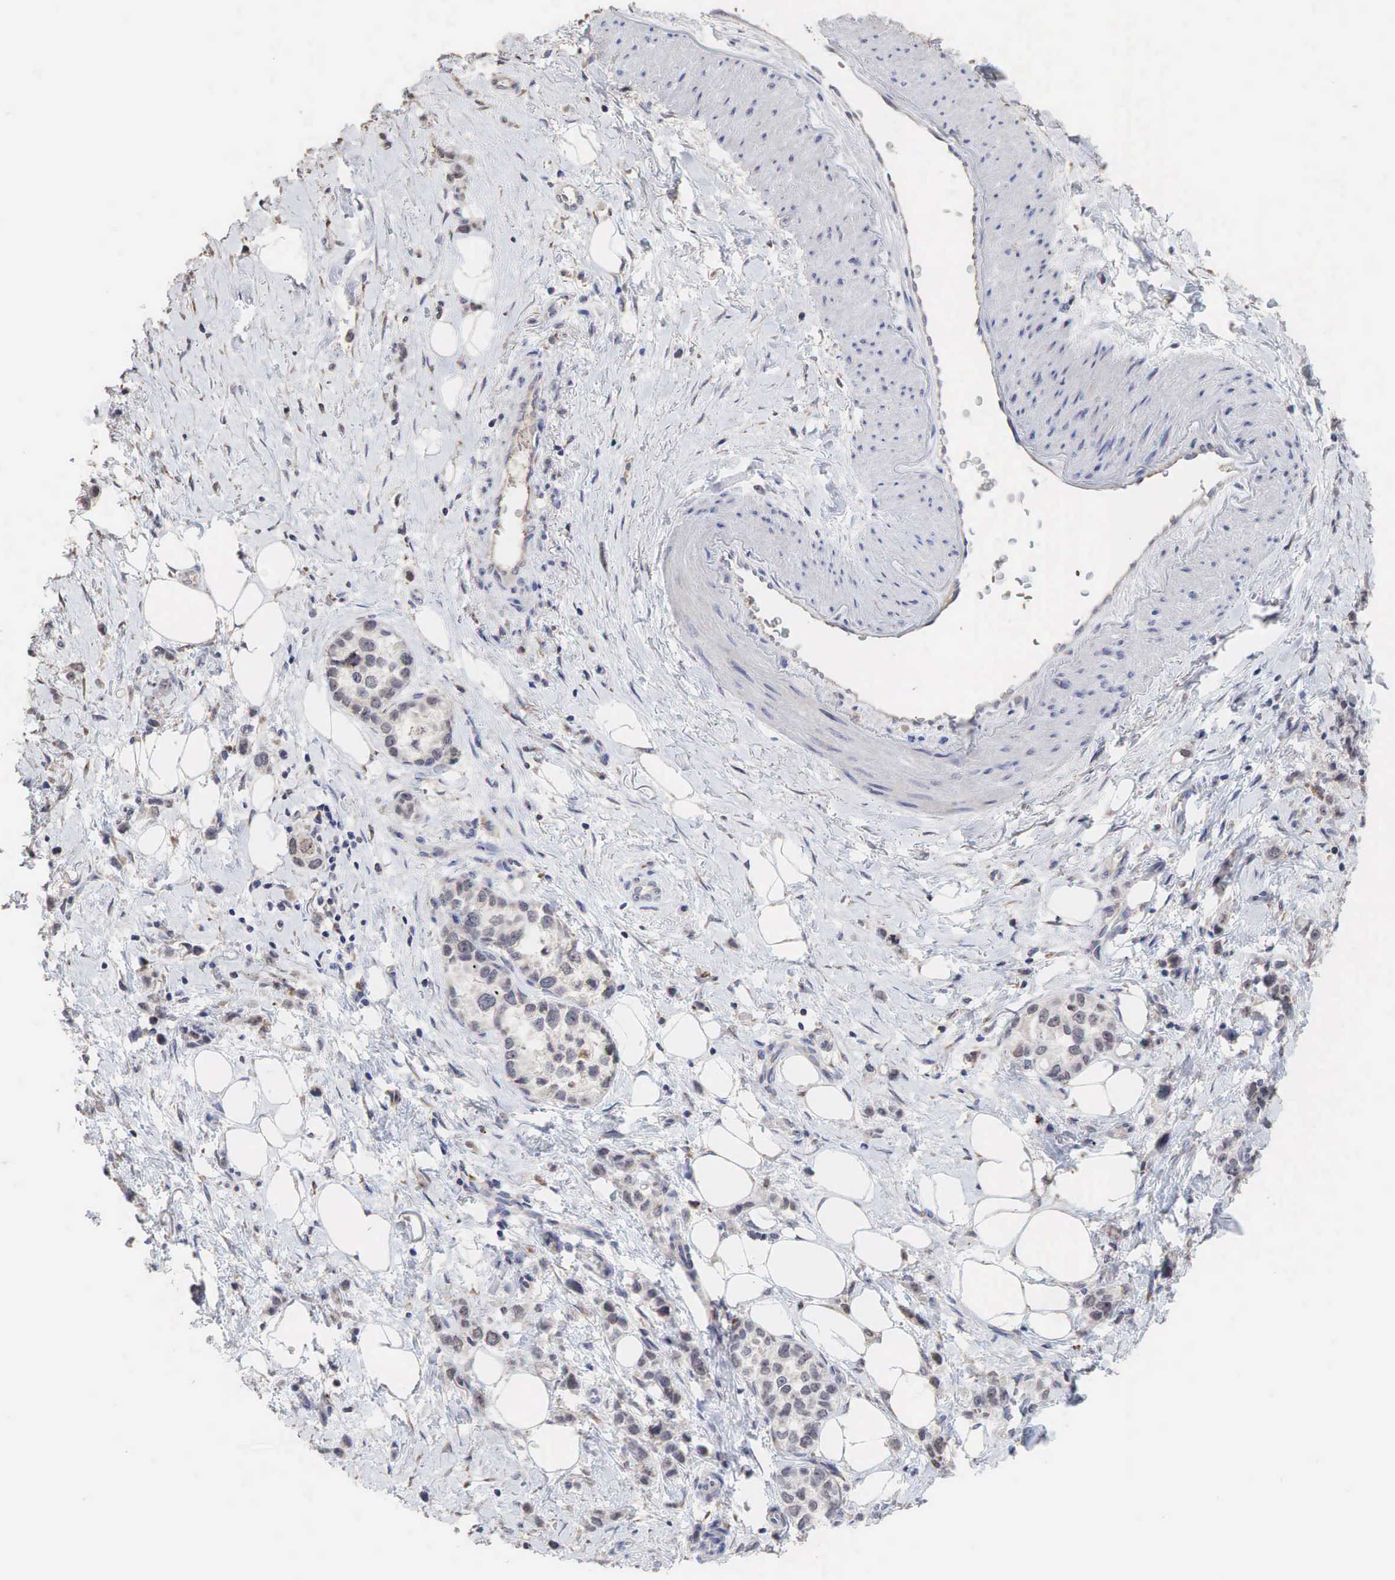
{"staining": {"intensity": "weak", "quantity": ">75%", "location": "cytoplasmic/membranous"}, "tissue": "stomach cancer", "cell_type": "Tumor cells", "image_type": "cancer", "snomed": [{"axis": "morphology", "description": "Adenocarcinoma, NOS"}, {"axis": "topography", "description": "Stomach, upper"}], "caption": "Brown immunohistochemical staining in human stomach adenocarcinoma reveals weak cytoplasmic/membranous expression in approximately >75% of tumor cells.", "gene": "DKC1", "patient": {"sex": "male", "age": 76}}